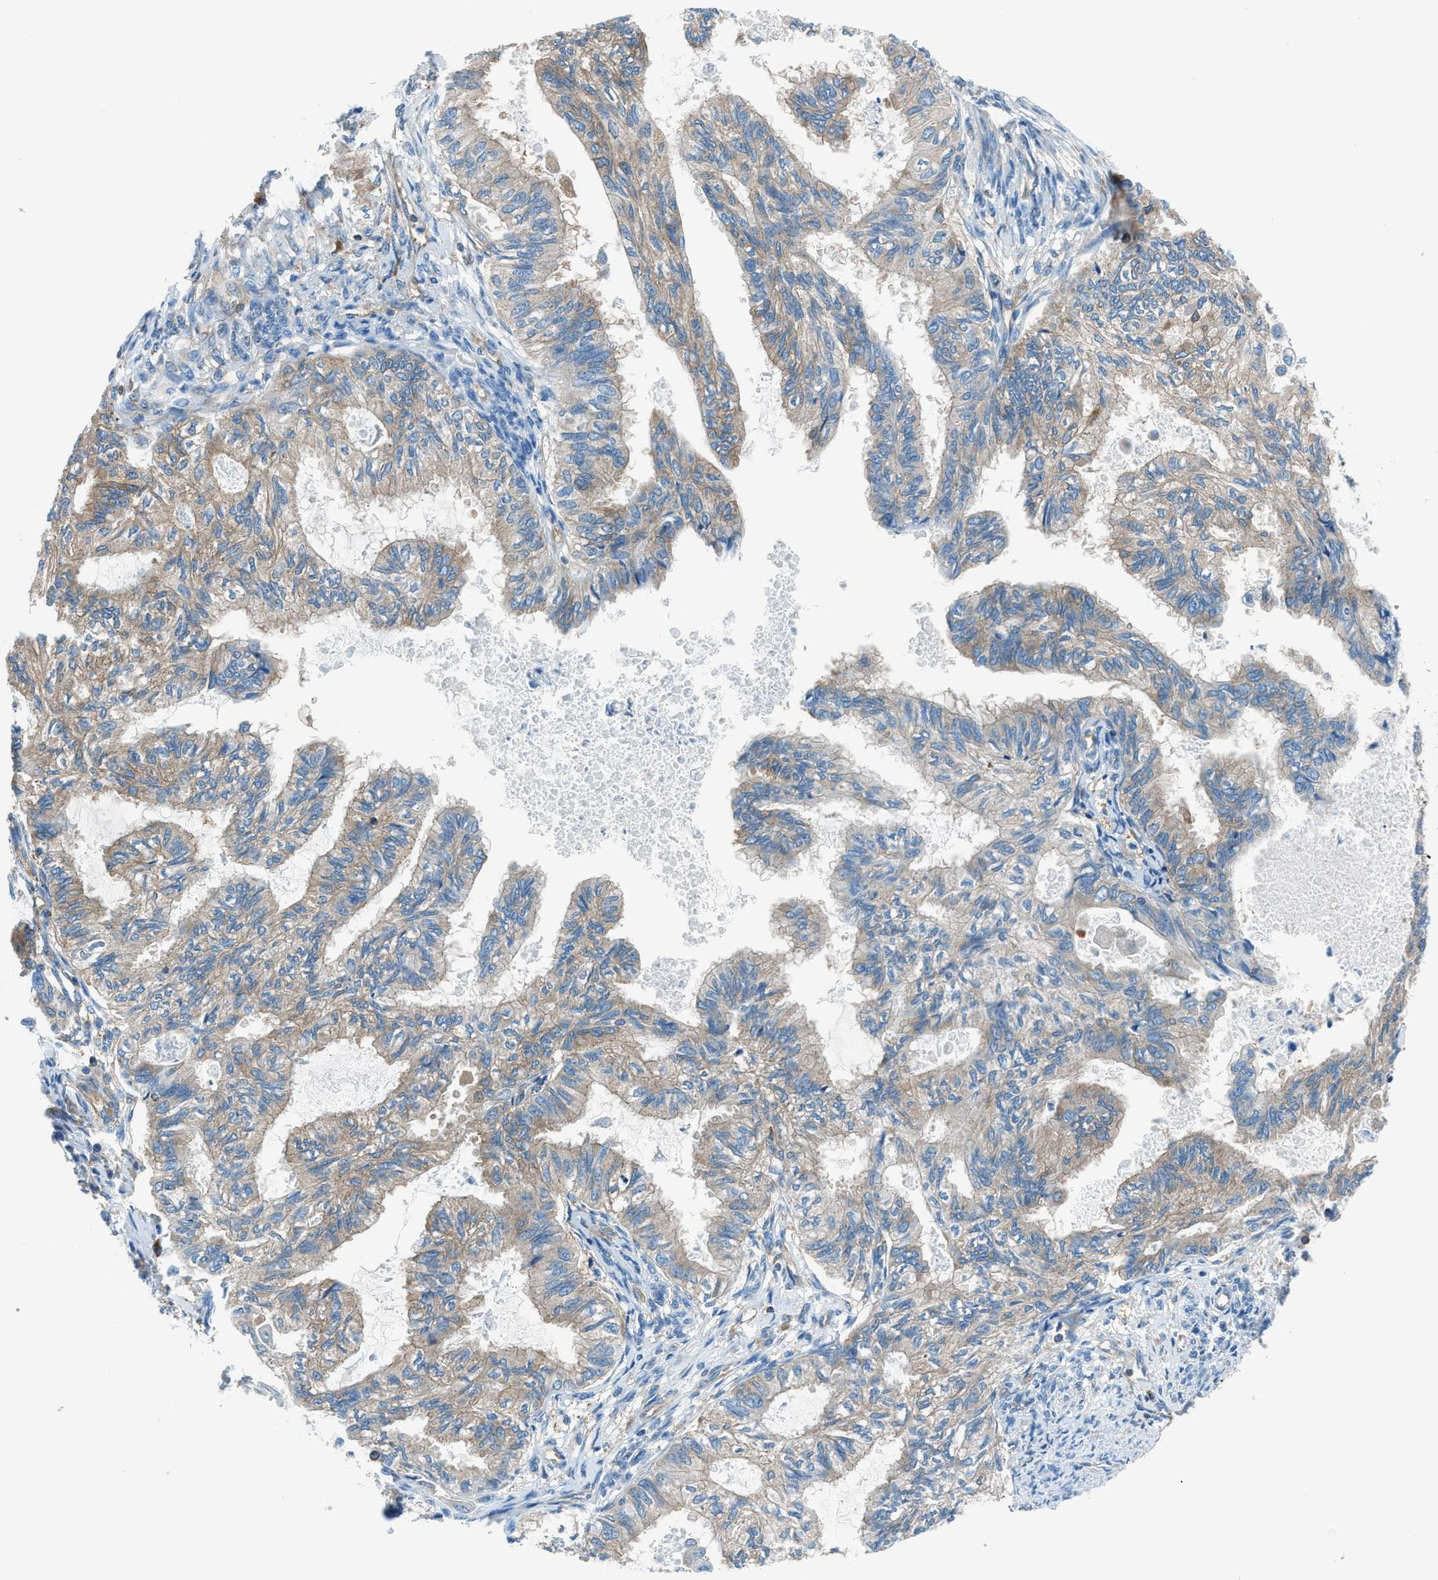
{"staining": {"intensity": "moderate", "quantity": "25%-75%", "location": "cytoplasmic/membranous"}, "tissue": "cervical cancer", "cell_type": "Tumor cells", "image_type": "cancer", "snomed": [{"axis": "morphology", "description": "Normal tissue, NOS"}, {"axis": "morphology", "description": "Adenocarcinoma, NOS"}, {"axis": "topography", "description": "Cervix"}, {"axis": "topography", "description": "Endometrium"}], "caption": "Cervical cancer stained with a brown dye shows moderate cytoplasmic/membranous positive positivity in approximately 25%-75% of tumor cells.", "gene": "SARS1", "patient": {"sex": "female", "age": 86}}